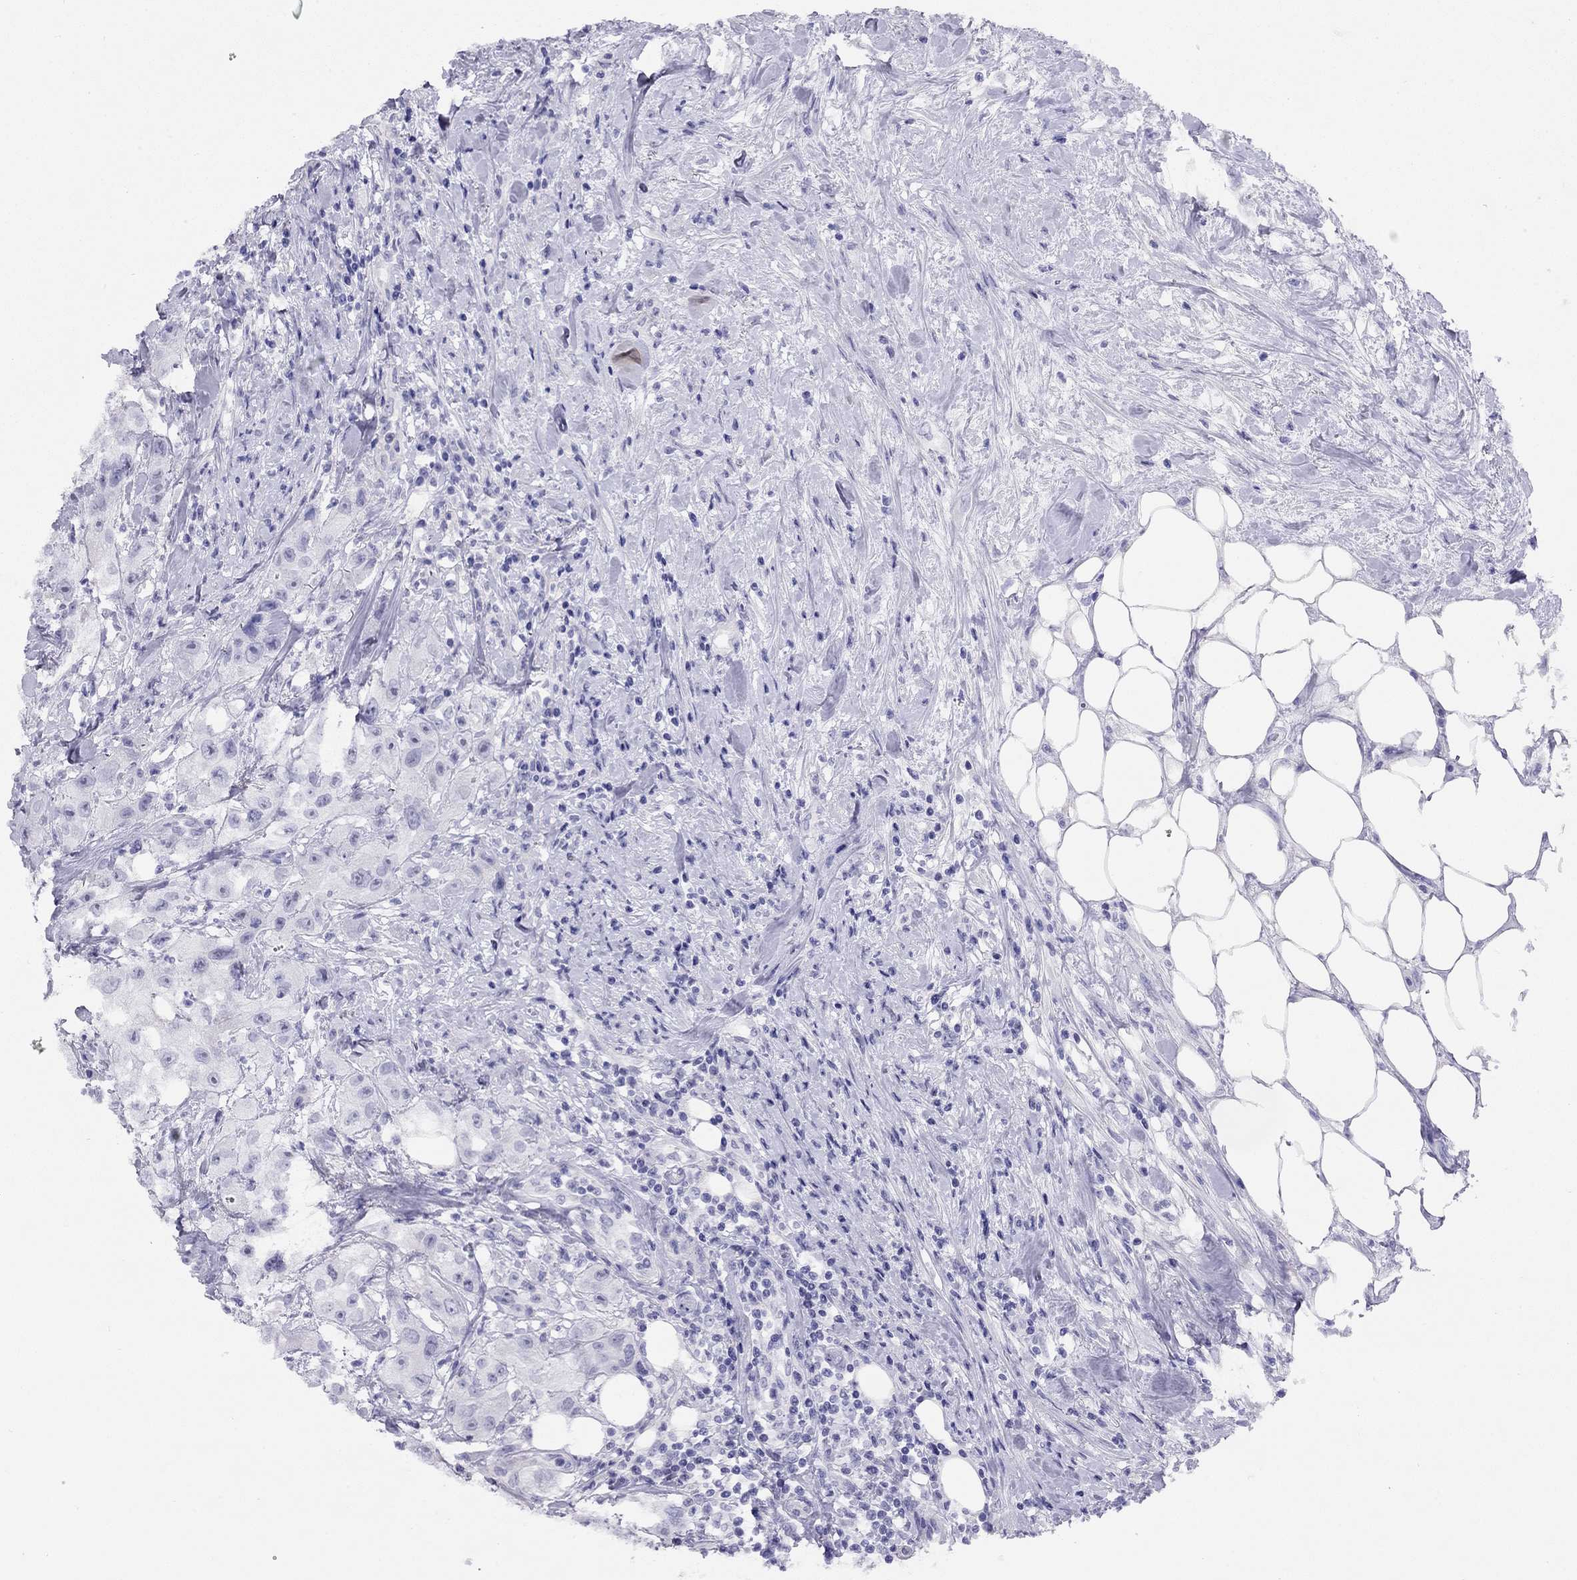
{"staining": {"intensity": "negative", "quantity": "none", "location": "none"}, "tissue": "urothelial cancer", "cell_type": "Tumor cells", "image_type": "cancer", "snomed": [{"axis": "morphology", "description": "Urothelial carcinoma, High grade"}, {"axis": "topography", "description": "Urinary bladder"}], "caption": "Human urothelial carcinoma (high-grade) stained for a protein using IHC exhibits no positivity in tumor cells.", "gene": "LRIT2", "patient": {"sex": "male", "age": 79}}